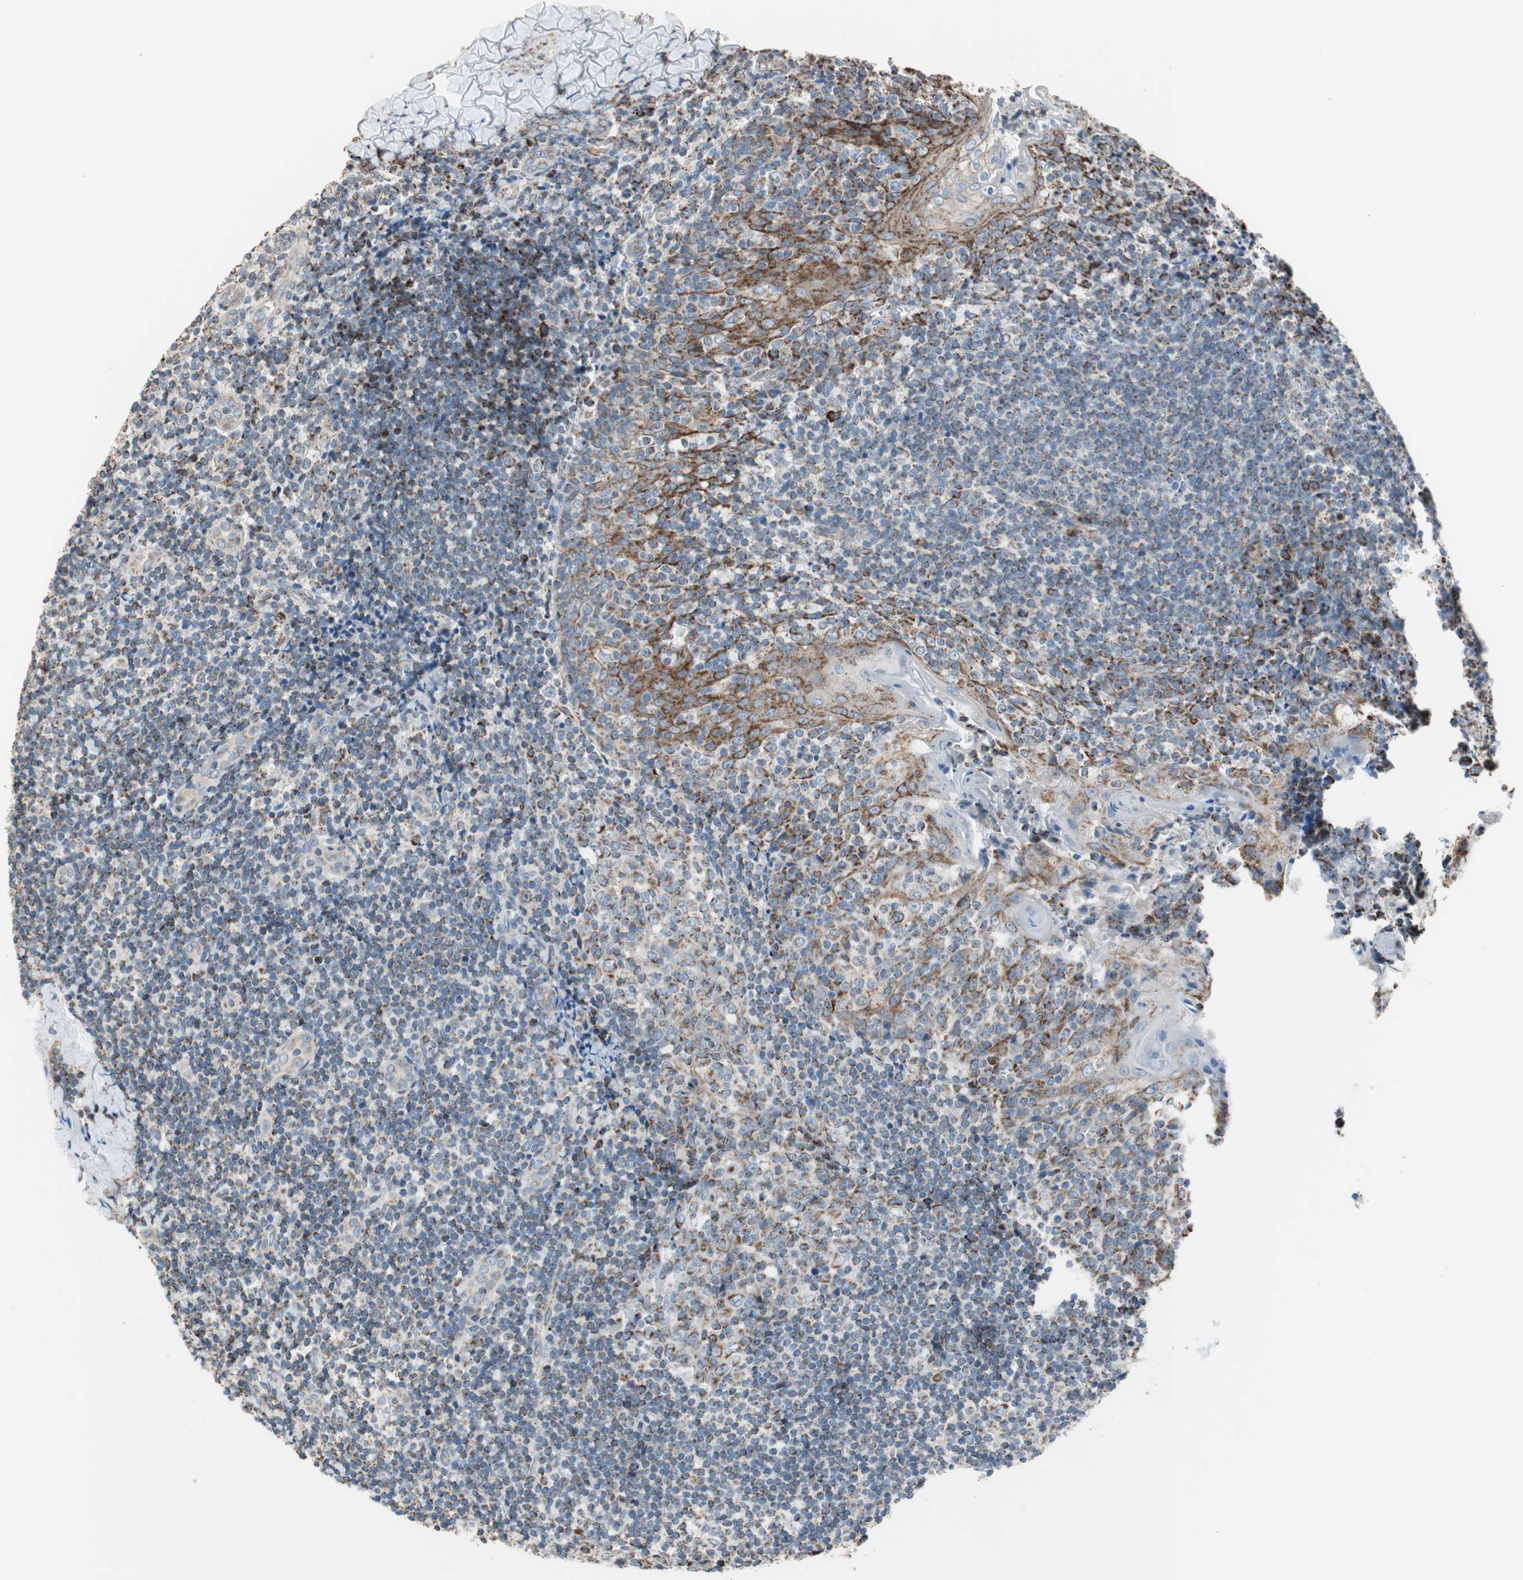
{"staining": {"intensity": "strong", "quantity": "25%-75%", "location": "cytoplasmic/membranous"}, "tissue": "tonsil", "cell_type": "Germinal center cells", "image_type": "normal", "snomed": [{"axis": "morphology", "description": "Normal tissue, NOS"}, {"axis": "topography", "description": "Tonsil"}], "caption": "Immunohistochemistry (IHC) (DAB) staining of benign human tonsil reveals strong cytoplasmic/membranous protein positivity in approximately 25%-75% of germinal center cells. (DAB (3,3'-diaminobenzidine) IHC with brightfield microscopy, high magnification).", "gene": "PCSK4", "patient": {"sex": "male", "age": 31}}